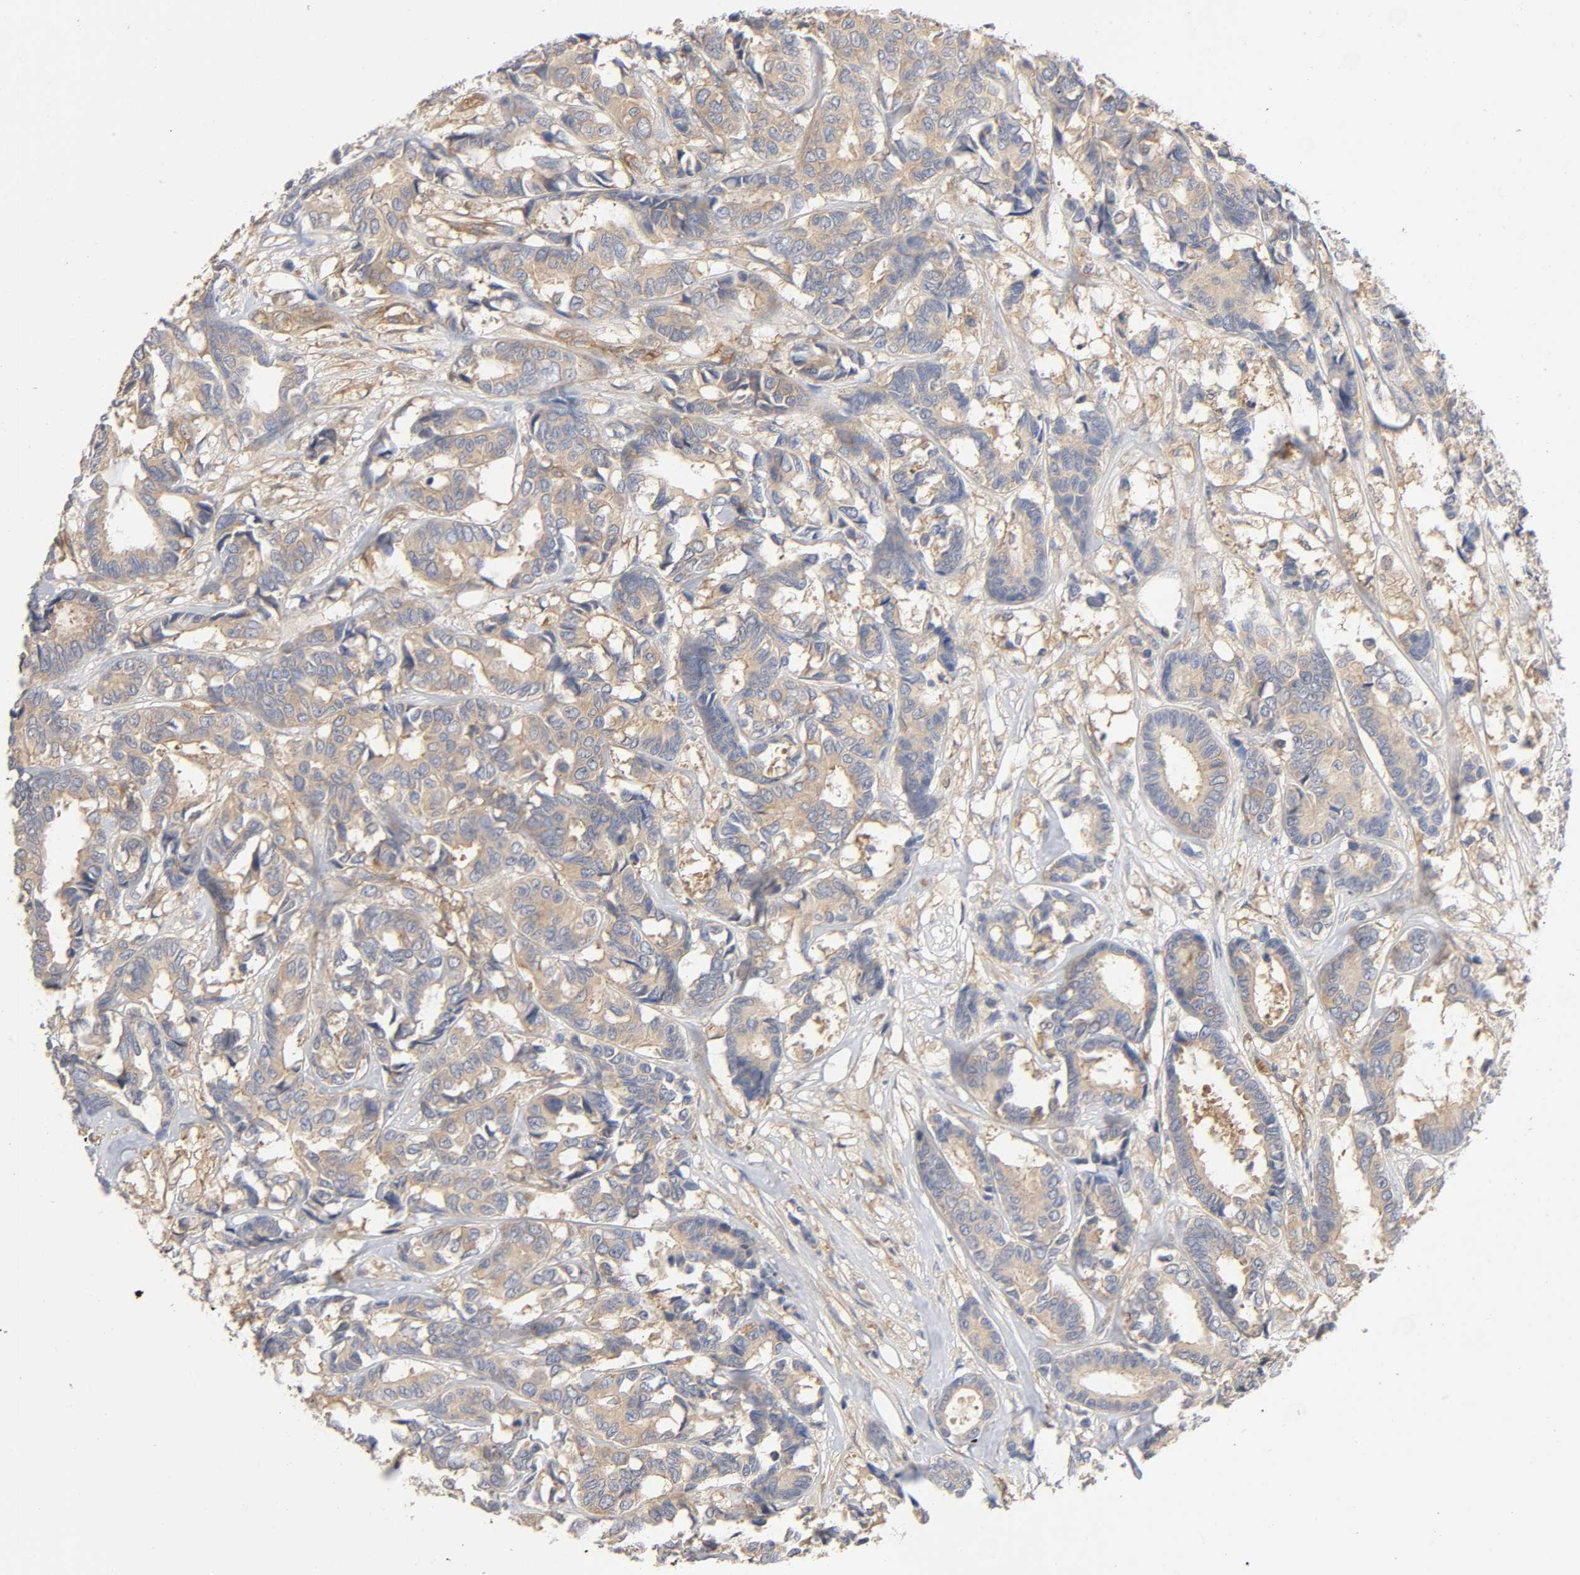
{"staining": {"intensity": "weak", "quantity": ">75%", "location": "cytoplasmic/membranous"}, "tissue": "breast cancer", "cell_type": "Tumor cells", "image_type": "cancer", "snomed": [{"axis": "morphology", "description": "Duct carcinoma"}, {"axis": "topography", "description": "Breast"}], "caption": "Immunohistochemical staining of infiltrating ductal carcinoma (breast) reveals weak cytoplasmic/membranous protein staining in about >75% of tumor cells. (Stains: DAB (3,3'-diaminobenzidine) in brown, nuclei in blue, Microscopy: brightfield microscopy at high magnification).", "gene": "SCHIP1", "patient": {"sex": "female", "age": 87}}